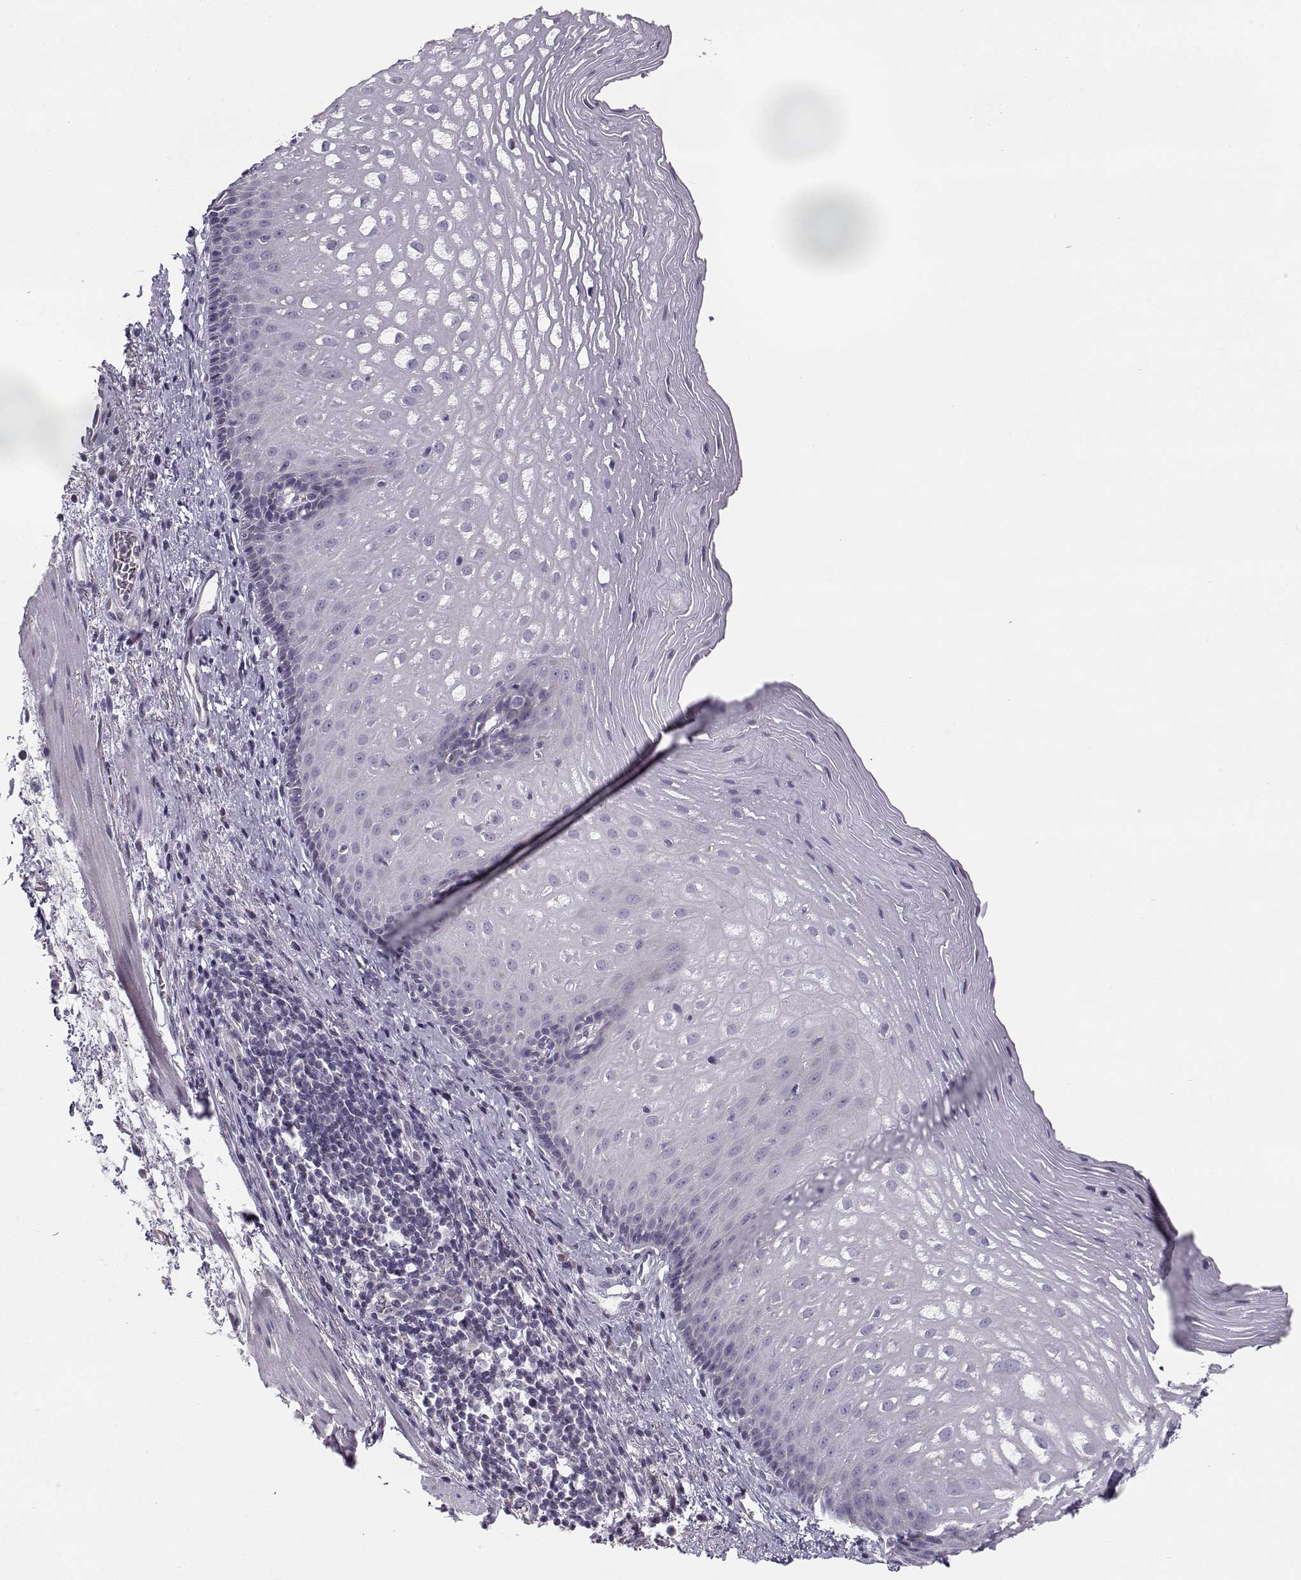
{"staining": {"intensity": "negative", "quantity": "none", "location": "none"}, "tissue": "esophagus", "cell_type": "Squamous epithelial cells", "image_type": "normal", "snomed": [{"axis": "morphology", "description": "Normal tissue, NOS"}, {"axis": "topography", "description": "Esophagus"}], "caption": "DAB immunohistochemical staining of benign human esophagus displays no significant staining in squamous epithelial cells. (DAB (3,3'-diaminobenzidine) immunohistochemistry, high magnification).", "gene": "KLF17", "patient": {"sex": "male", "age": 76}}